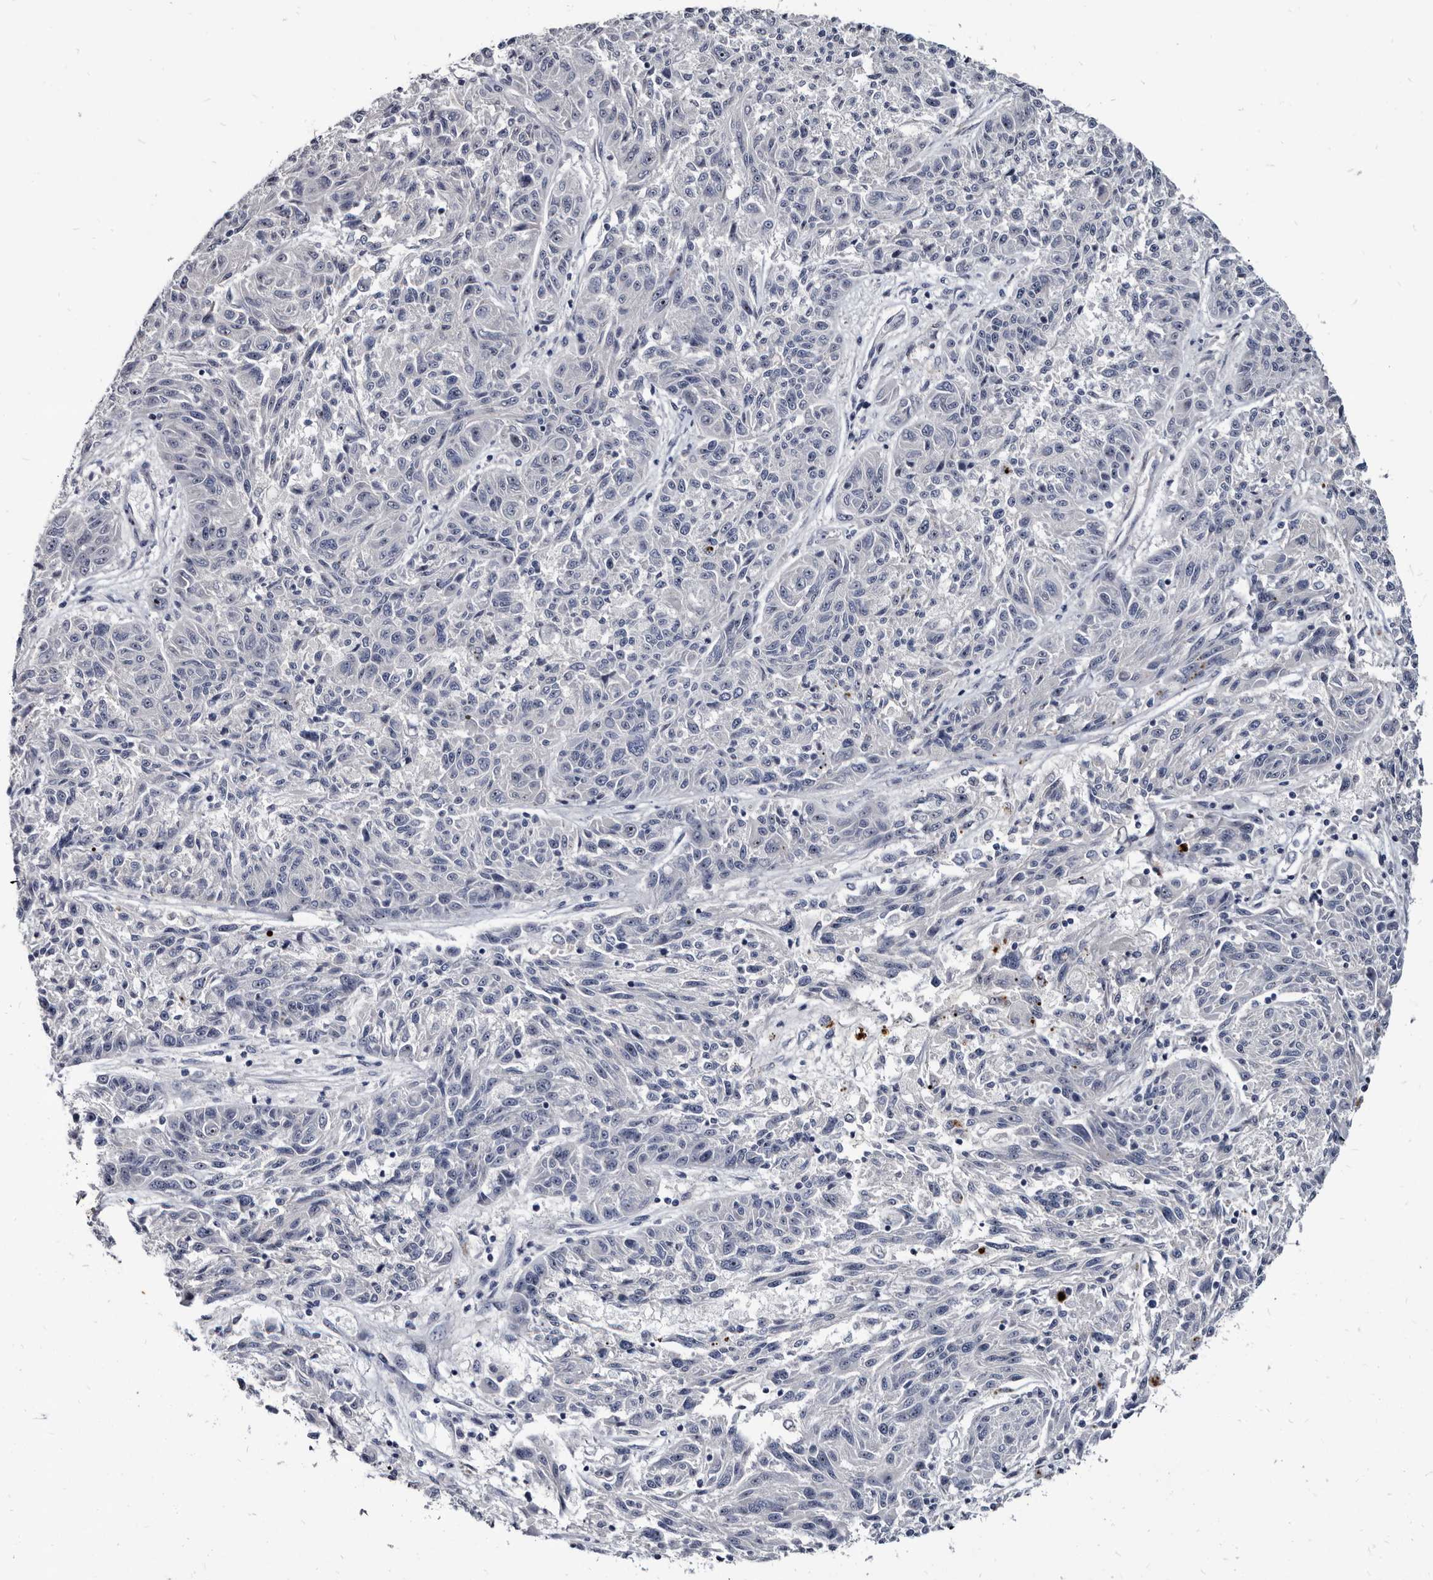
{"staining": {"intensity": "negative", "quantity": "none", "location": "none"}, "tissue": "melanoma", "cell_type": "Tumor cells", "image_type": "cancer", "snomed": [{"axis": "morphology", "description": "Malignant melanoma, NOS"}, {"axis": "topography", "description": "Skin"}], "caption": "A high-resolution image shows immunohistochemistry staining of malignant melanoma, which exhibits no significant positivity in tumor cells. (DAB (3,3'-diaminobenzidine) immunohistochemistry visualized using brightfield microscopy, high magnification).", "gene": "PRSS8", "patient": {"sex": "male", "age": 53}}